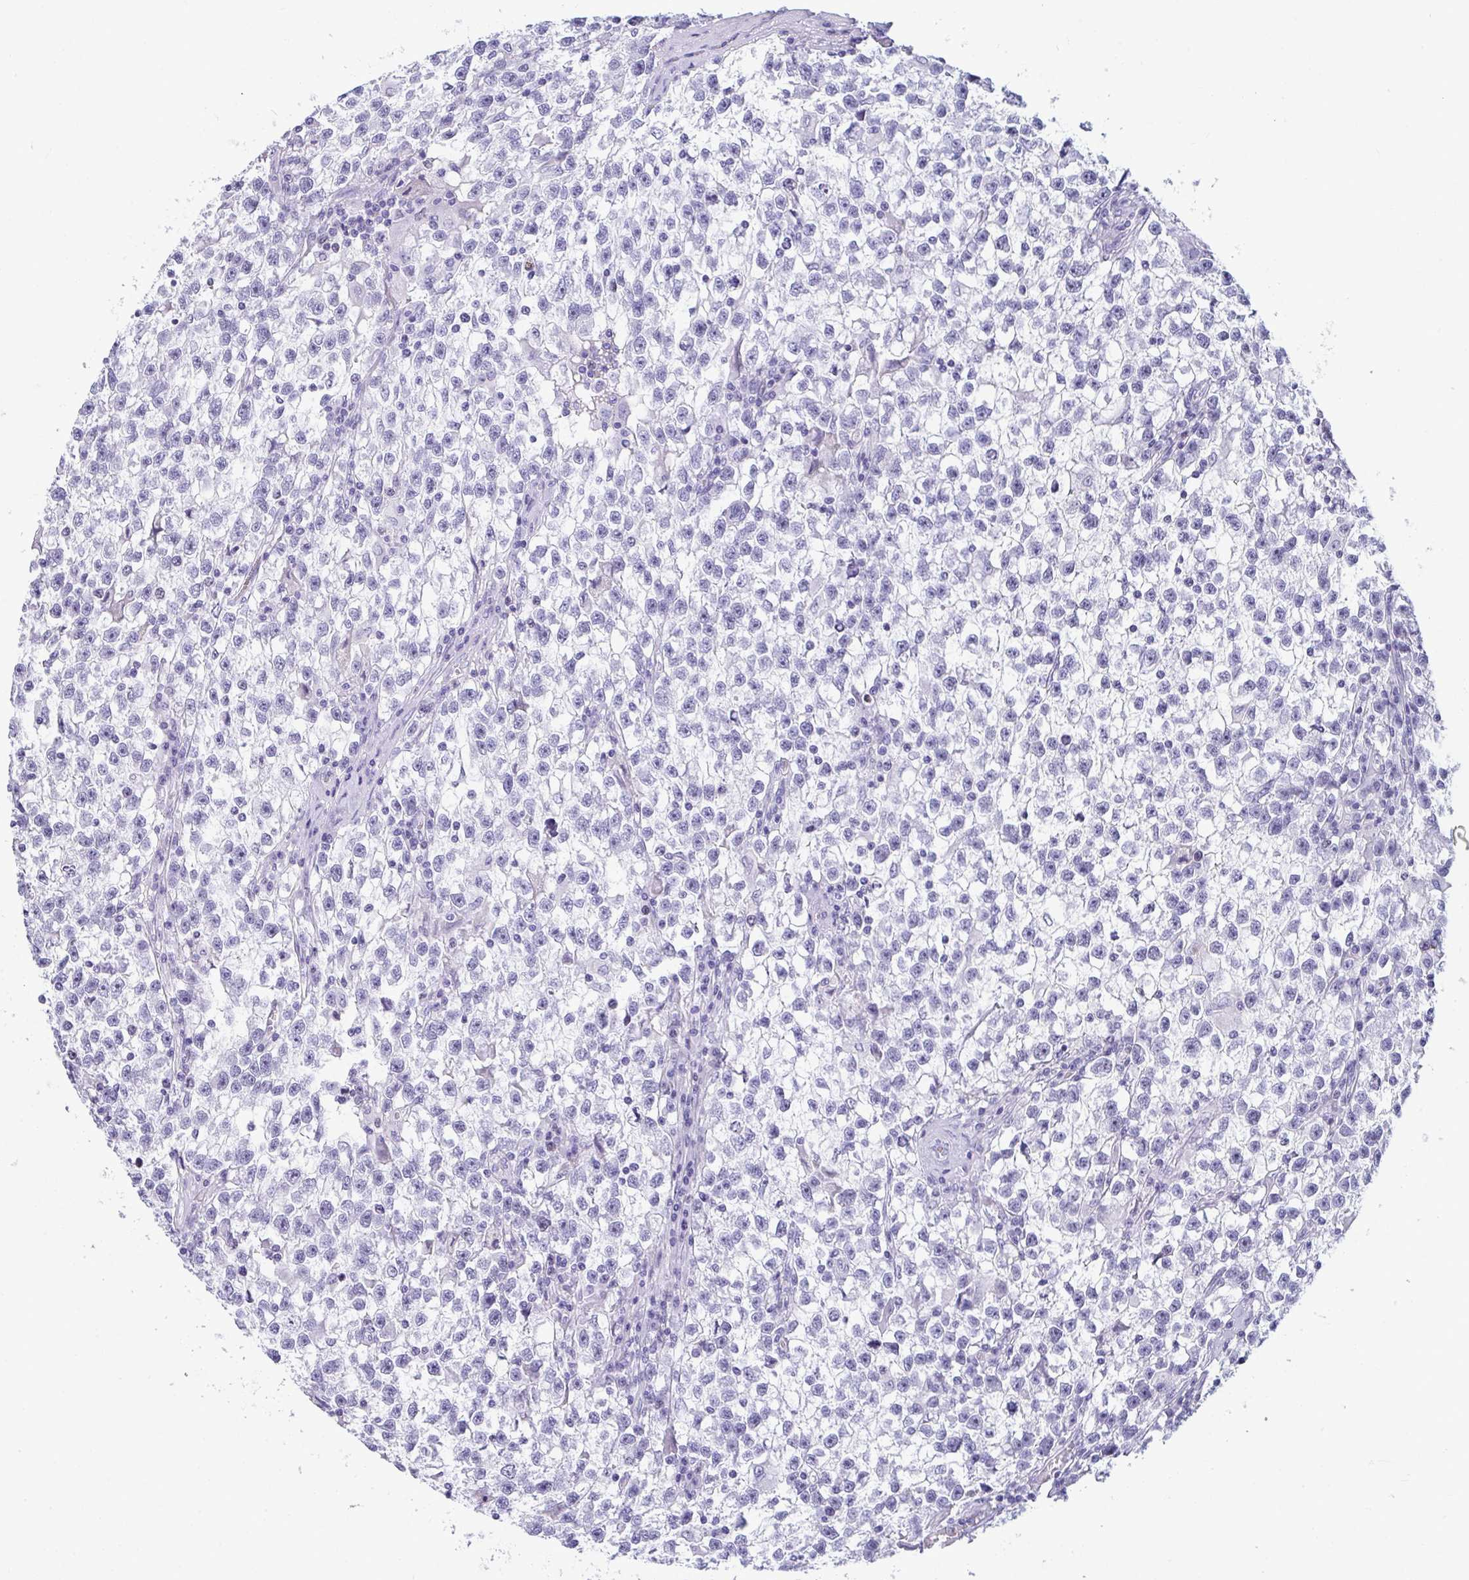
{"staining": {"intensity": "negative", "quantity": "none", "location": "none"}, "tissue": "testis cancer", "cell_type": "Tumor cells", "image_type": "cancer", "snomed": [{"axis": "morphology", "description": "Seminoma, NOS"}, {"axis": "topography", "description": "Testis"}], "caption": "The photomicrograph displays no significant staining in tumor cells of testis seminoma. (Stains: DAB IHC with hematoxylin counter stain, Microscopy: brightfield microscopy at high magnification).", "gene": "SUZ12", "patient": {"sex": "male", "age": 31}}